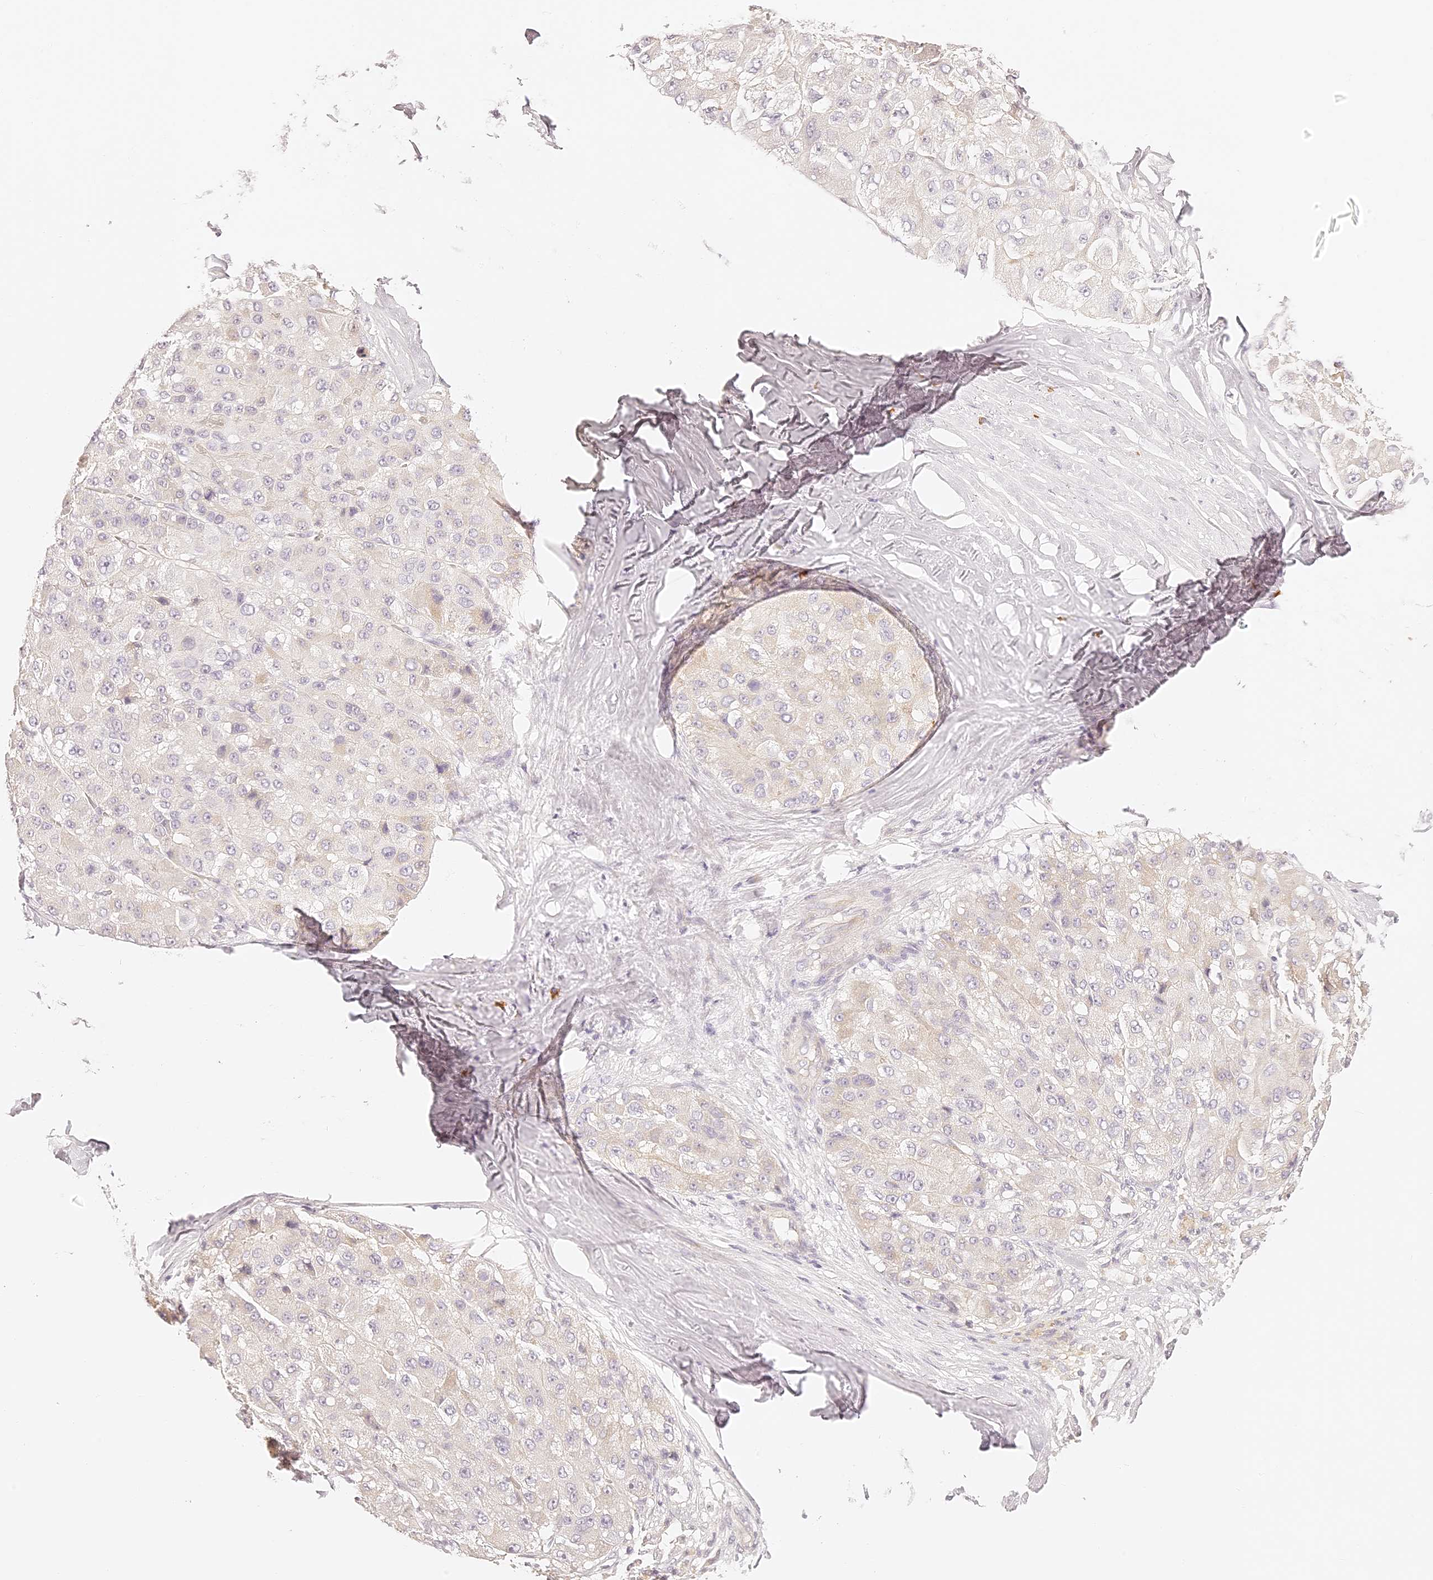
{"staining": {"intensity": "negative", "quantity": "none", "location": "none"}, "tissue": "liver cancer", "cell_type": "Tumor cells", "image_type": "cancer", "snomed": [{"axis": "morphology", "description": "Carcinoma, Hepatocellular, NOS"}, {"axis": "topography", "description": "Liver"}], "caption": "IHC photomicrograph of neoplastic tissue: hepatocellular carcinoma (liver) stained with DAB exhibits no significant protein expression in tumor cells.", "gene": "TRIM45", "patient": {"sex": "male", "age": 80}}